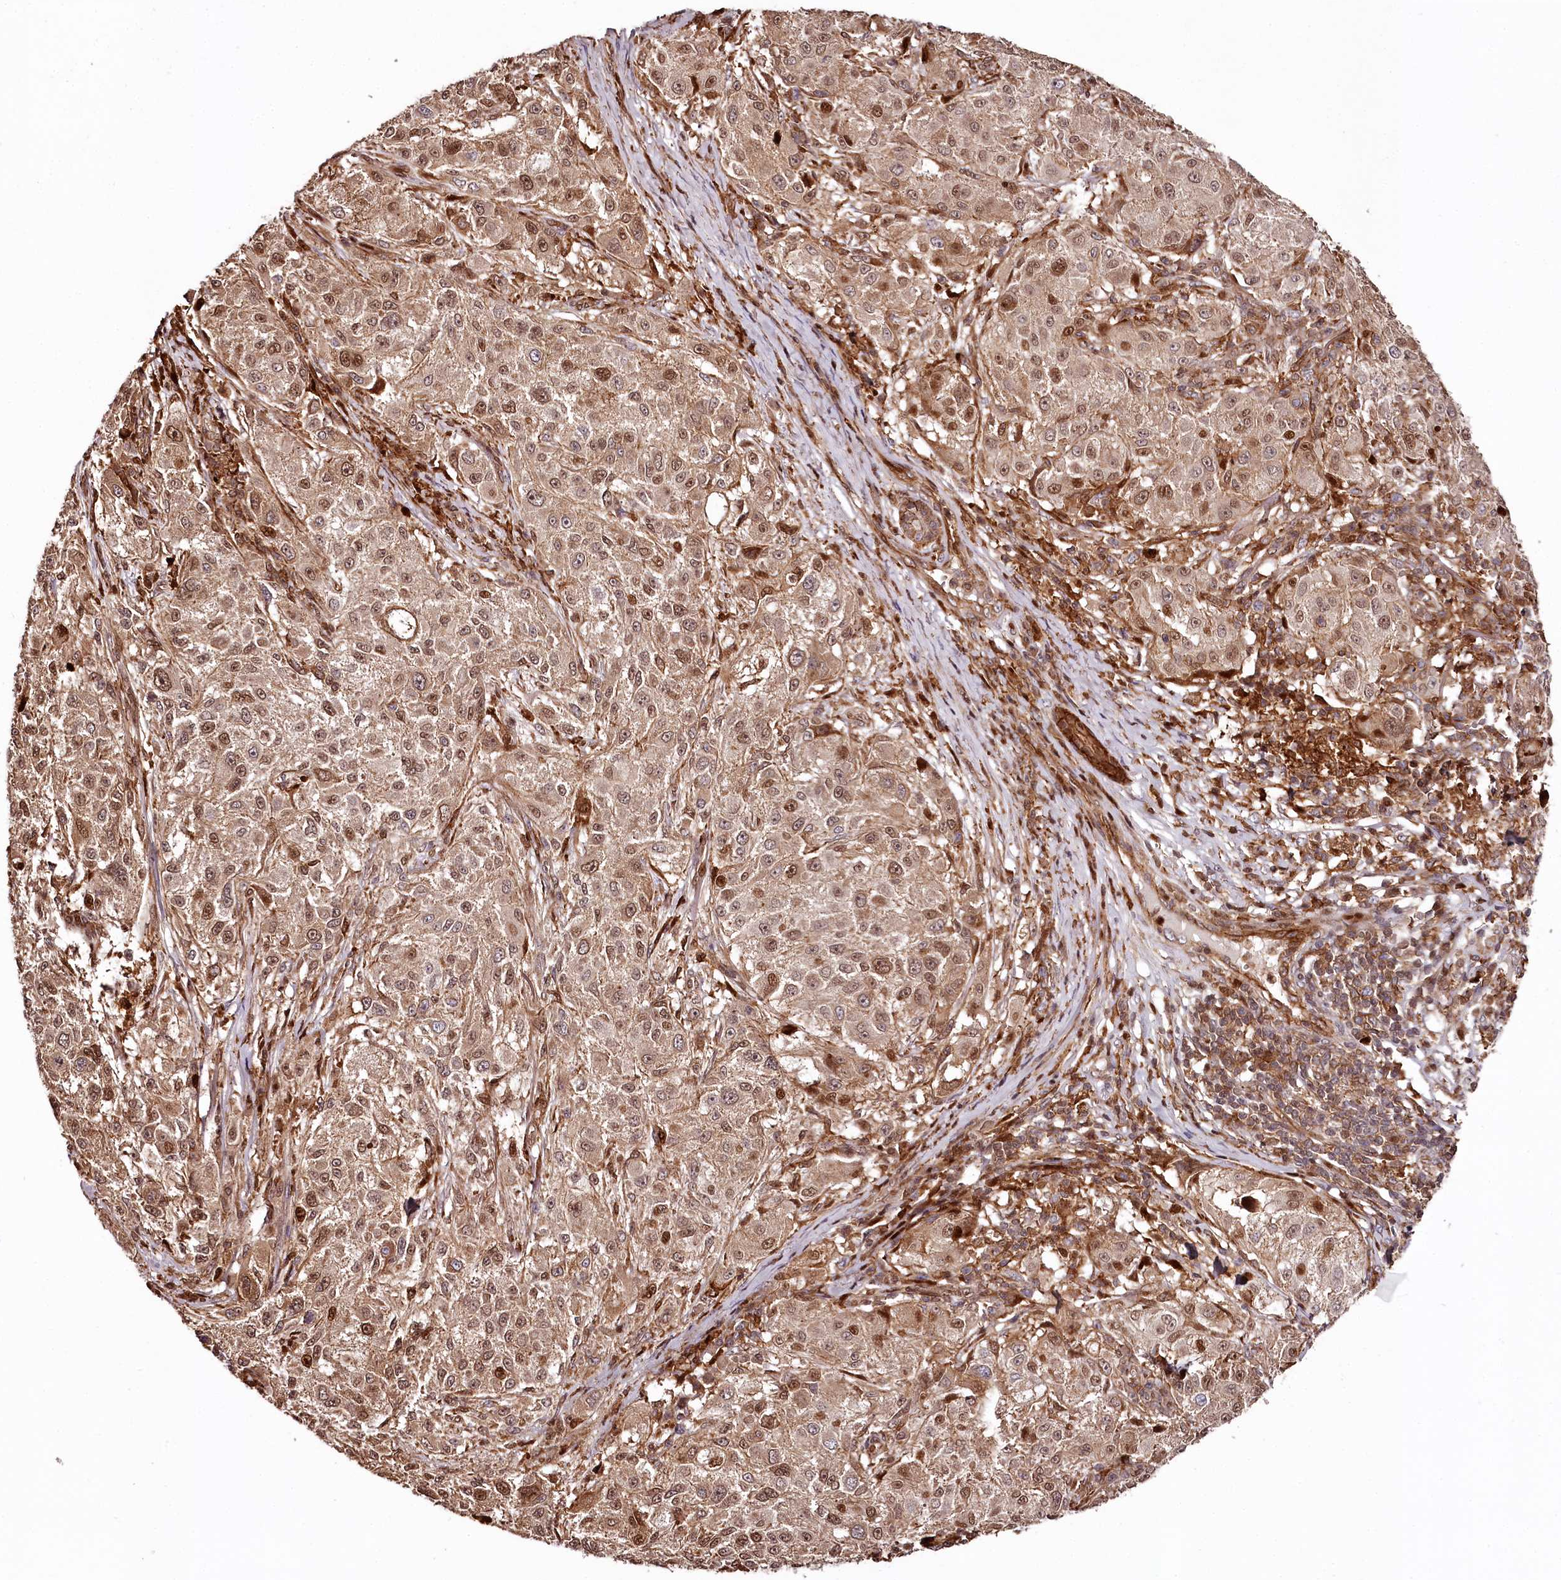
{"staining": {"intensity": "moderate", "quantity": ">75%", "location": "cytoplasmic/membranous,nuclear"}, "tissue": "melanoma", "cell_type": "Tumor cells", "image_type": "cancer", "snomed": [{"axis": "morphology", "description": "Necrosis, NOS"}, {"axis": "morphology", "description": "Malignant melanoma, NOS"}, {"axis": "topography", "description": "Skin"}], "caption": "Human melanoma stained with a brown dye displays moderate cytoplasmic/membranous and nuclear positive expression in about >75% of tumor cells.", "gene": "KIF14", "patient": {"sex": "female", "age": 87}}